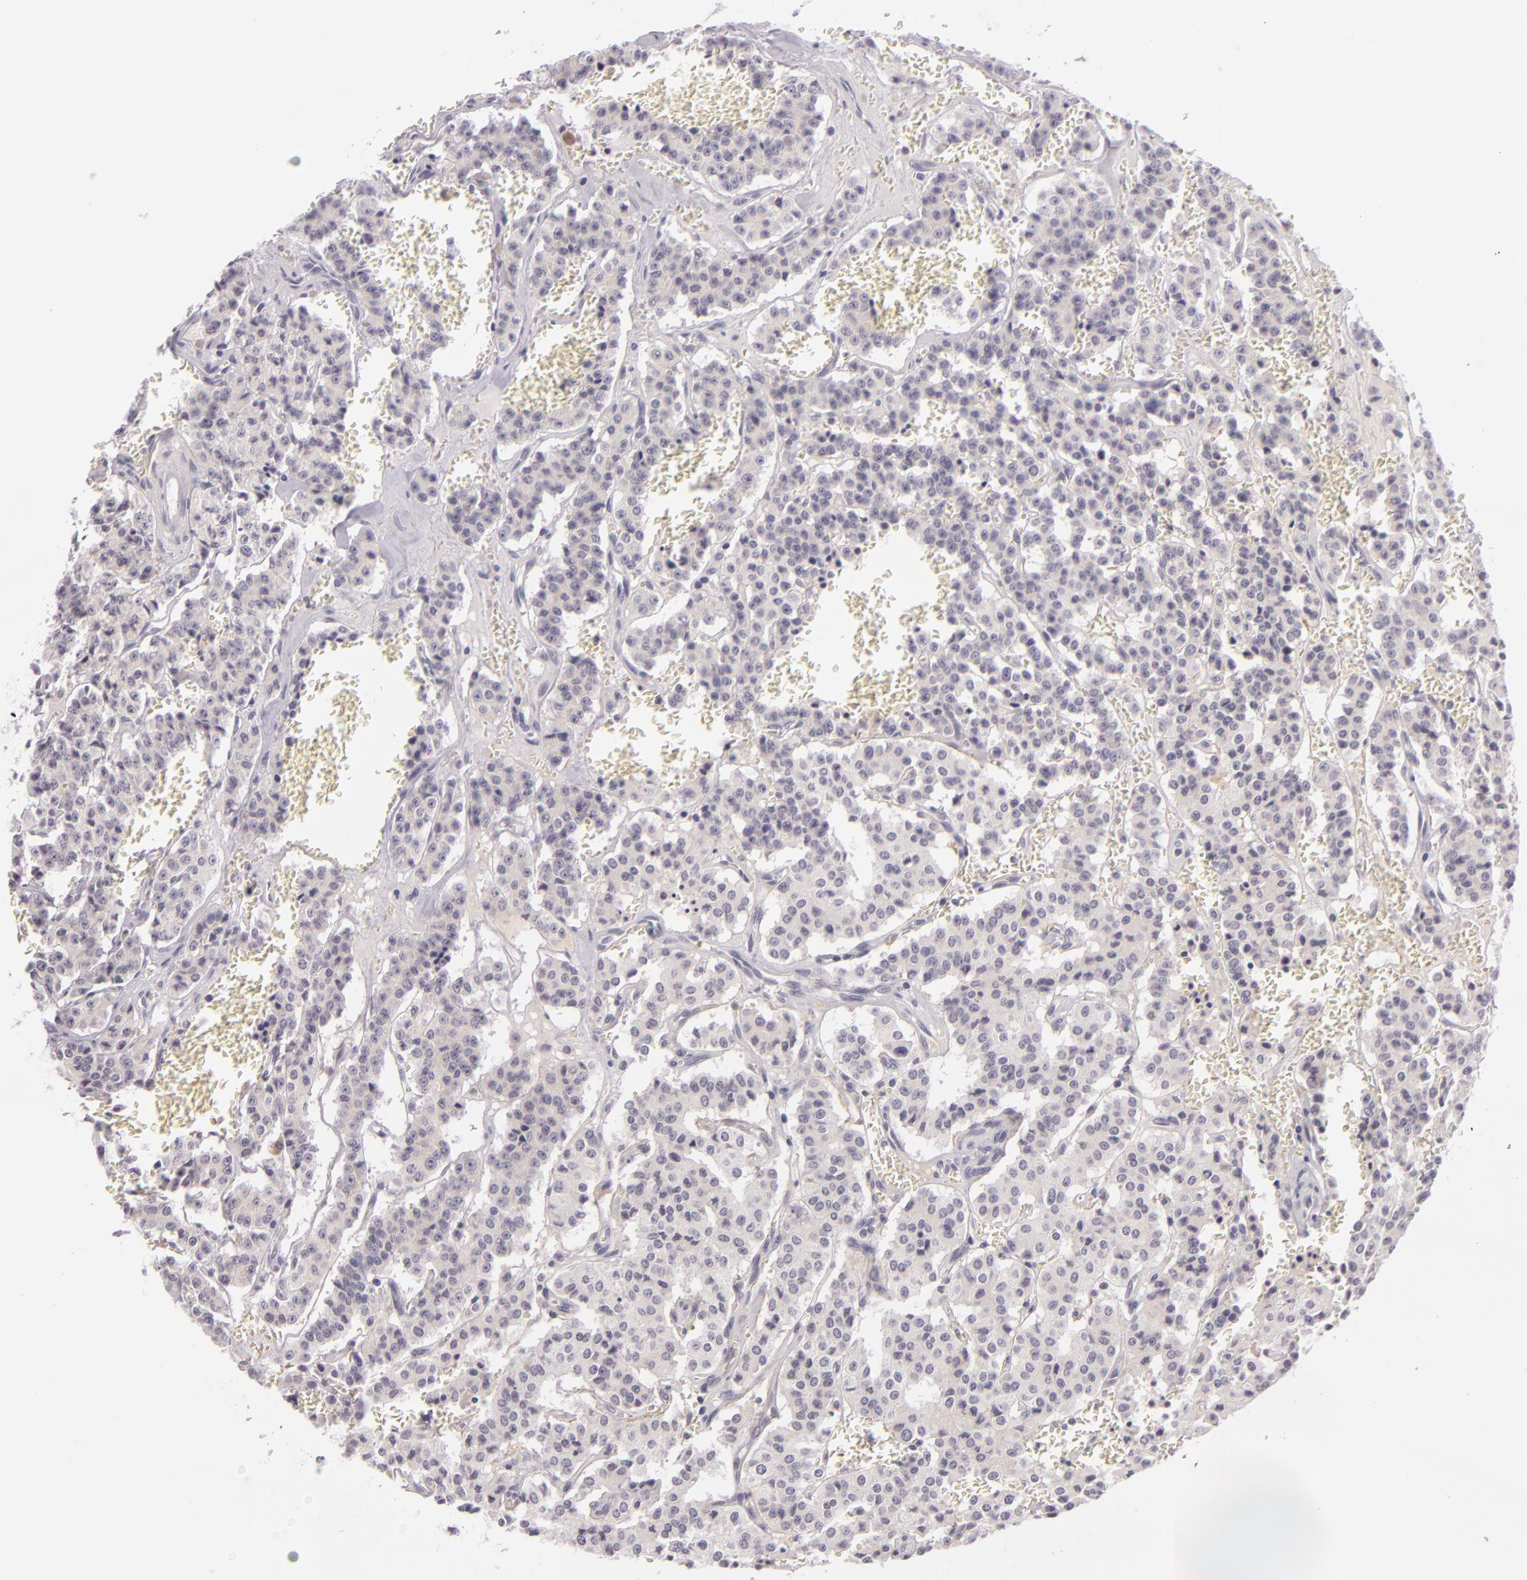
{"staining": {"intensity": "negative", "quantity": "none", "location": "none"}, "tissue": "carcinoid", "cell_type": "Tumor cells", "image_type": "cancer", "snomed": [{"axis": "morphology", "description": "Carcinoid, malignant, NOS"}, {"axis": "topography", "description": "Bronchus"}], "caption": "Immunohistochemistry photomicrograph of neoplastic tissue: carcinoid (malignant) stained with DAB (3,3'-diaminobenzidine) displays no significant protein expression in tumor cells. Nuclei are stained in blue.", "gene": "DAG1", "patient": {"sex": "male", "age": 55}}